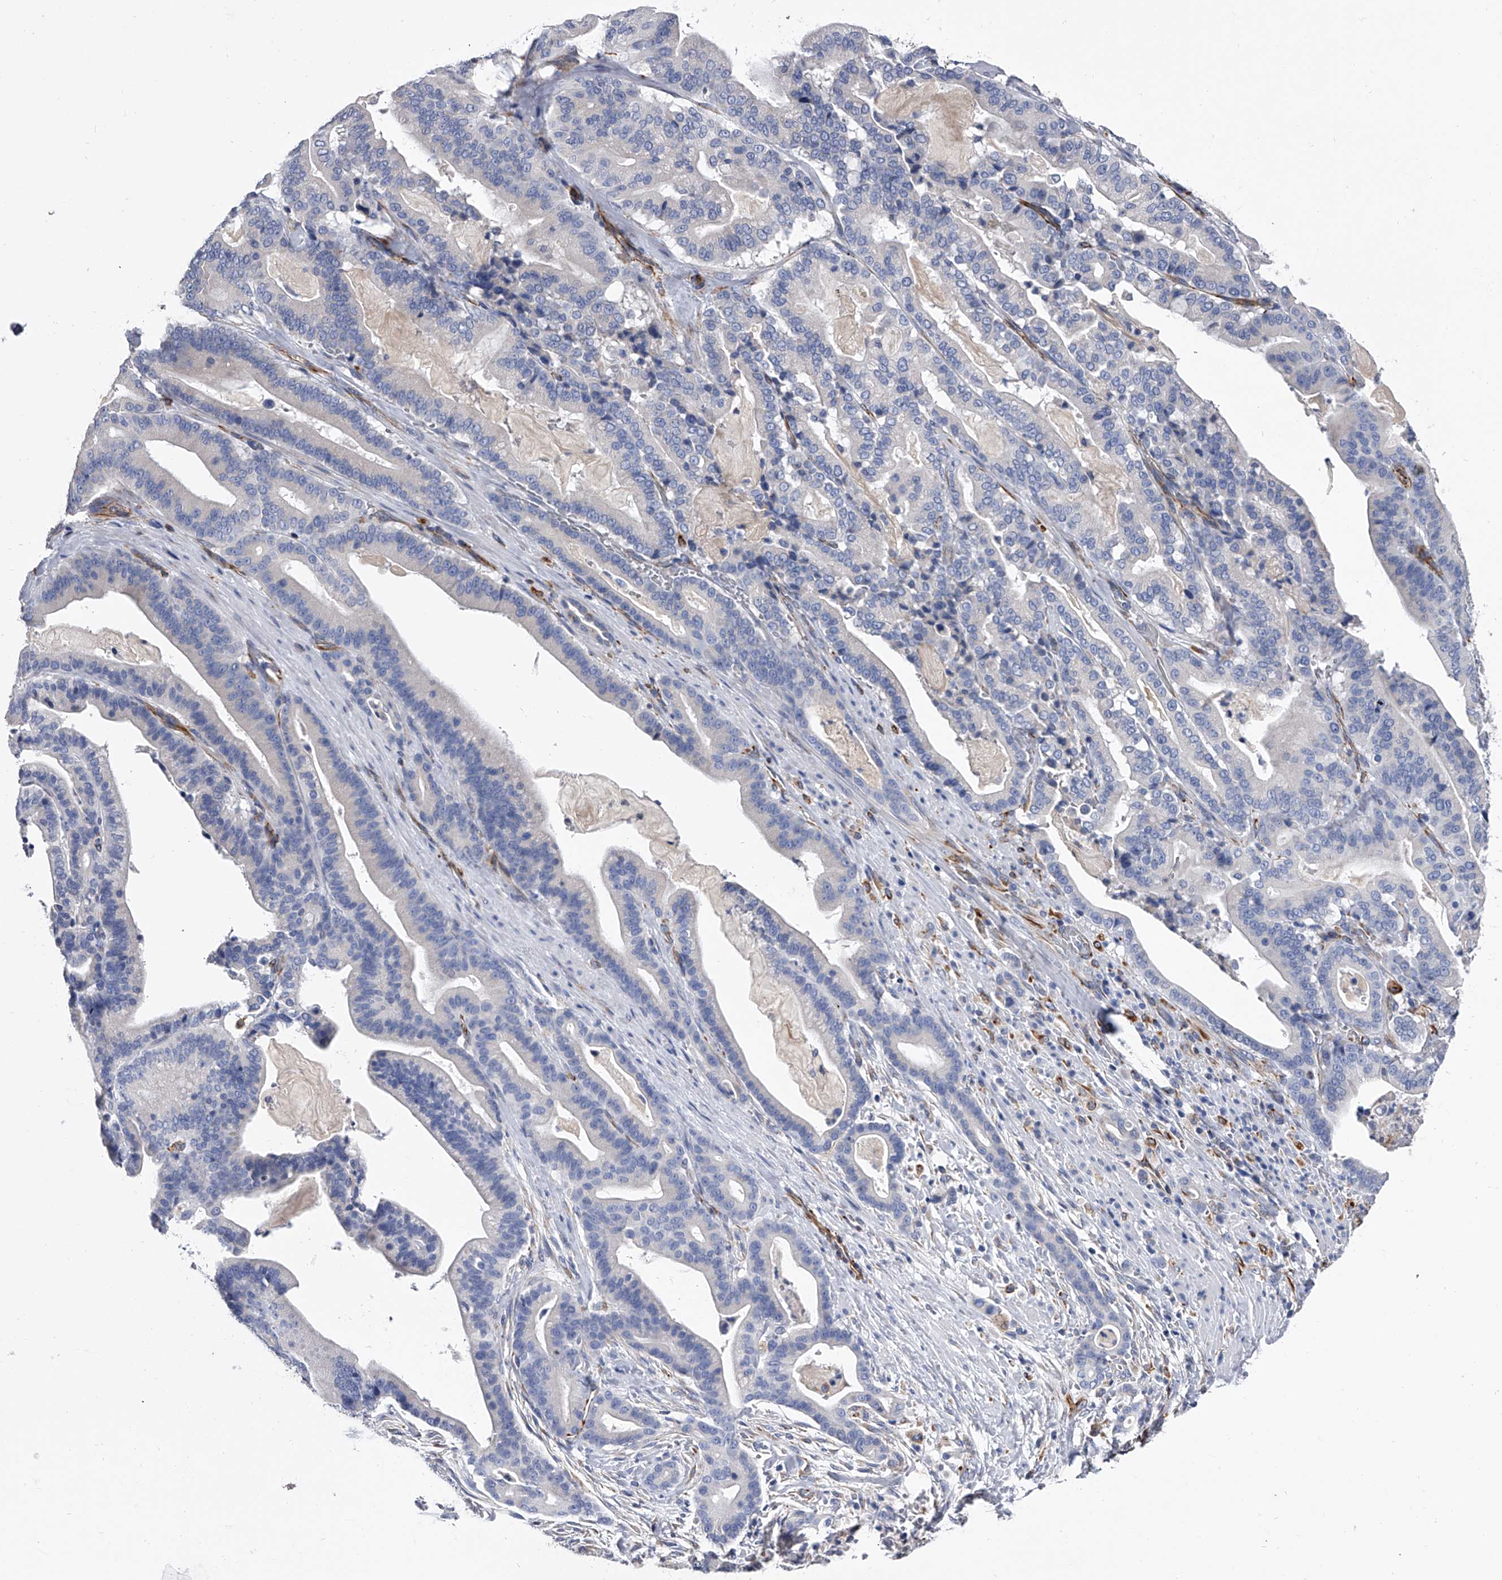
{"staining": {"intensity": "negative", "quantity": "none", "location": "none"}, "tissue": "pancreatic cancer", "cell_type": "Tumor cells", "image_type": "cancer", "snomed": [{"axis": "morphology", "description": "Adenocarcinoma, NOS"}, {"axis": "topography", "description": "Pancreas"}], "caption": "This is an immunohistochemistry micrograph of pancreatic cancer (adenocarcinoma). There is no expression in tumor cells.", "gene": "EFCAB7", "patient": {"sex": "male", "age": 63}}